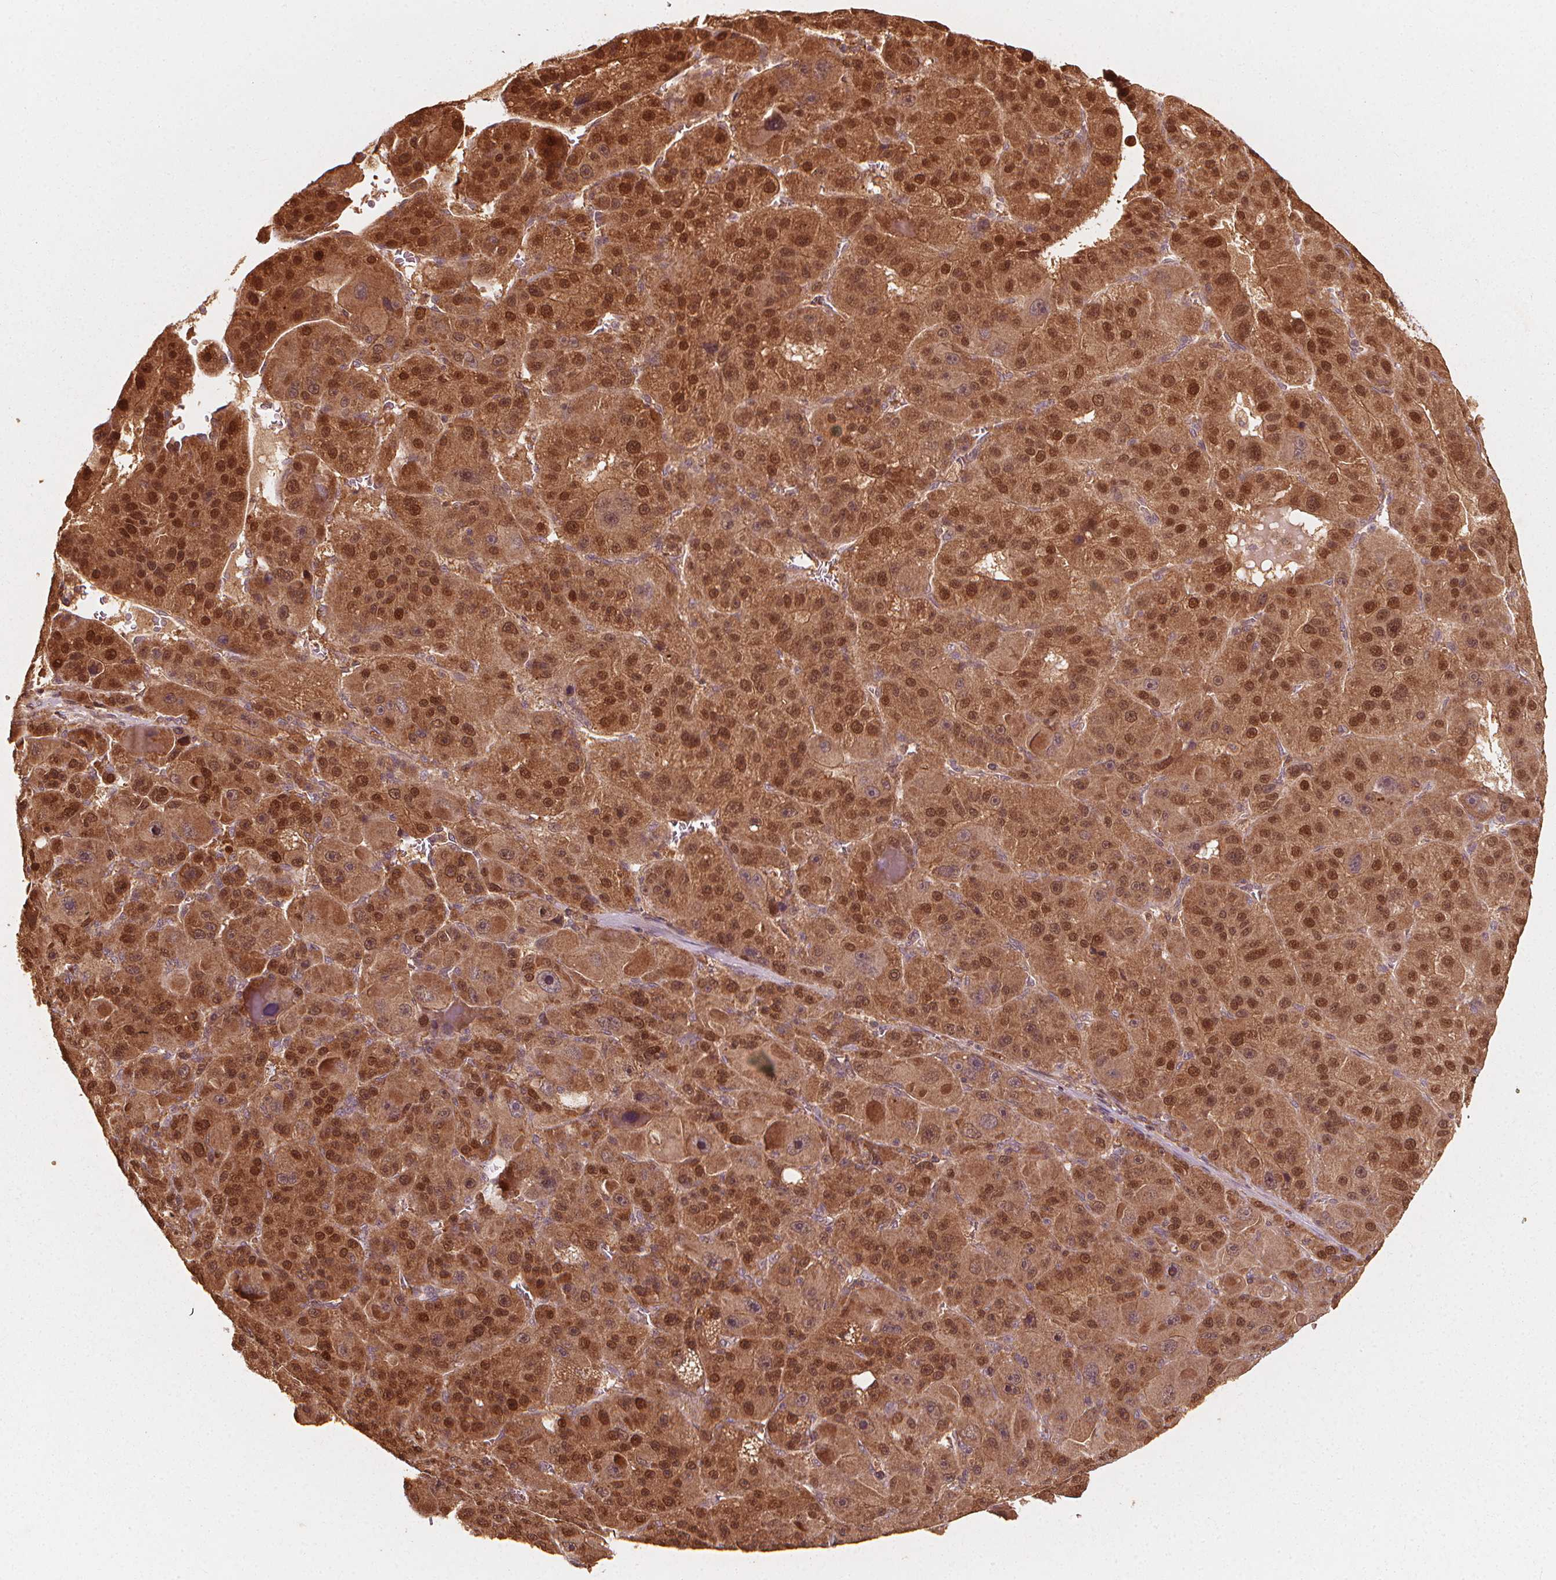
{"staining": {"intensity": "moderate", "quantity": ">75%", "location": "cytoplasmic/membranous,nuclear"}, "tissue": "liver cancer", "cell_type": "Tumor cells", "image_type": "cancer", "snomed": [{"axis": "morphology", "description": "Carcinoma, Hepatocellular, NOS"}, {"axis": "topography", "description": "Liver"}], "caption": "A medium amount of moderate cytoplasmic/membranous and nuclear expression is seen in about >75% of tumor cells in liver cancer (hepatocellular carcinoma) tissue.", "gene": "NPC1", "patient": {"sex": "male", "age": 76}}